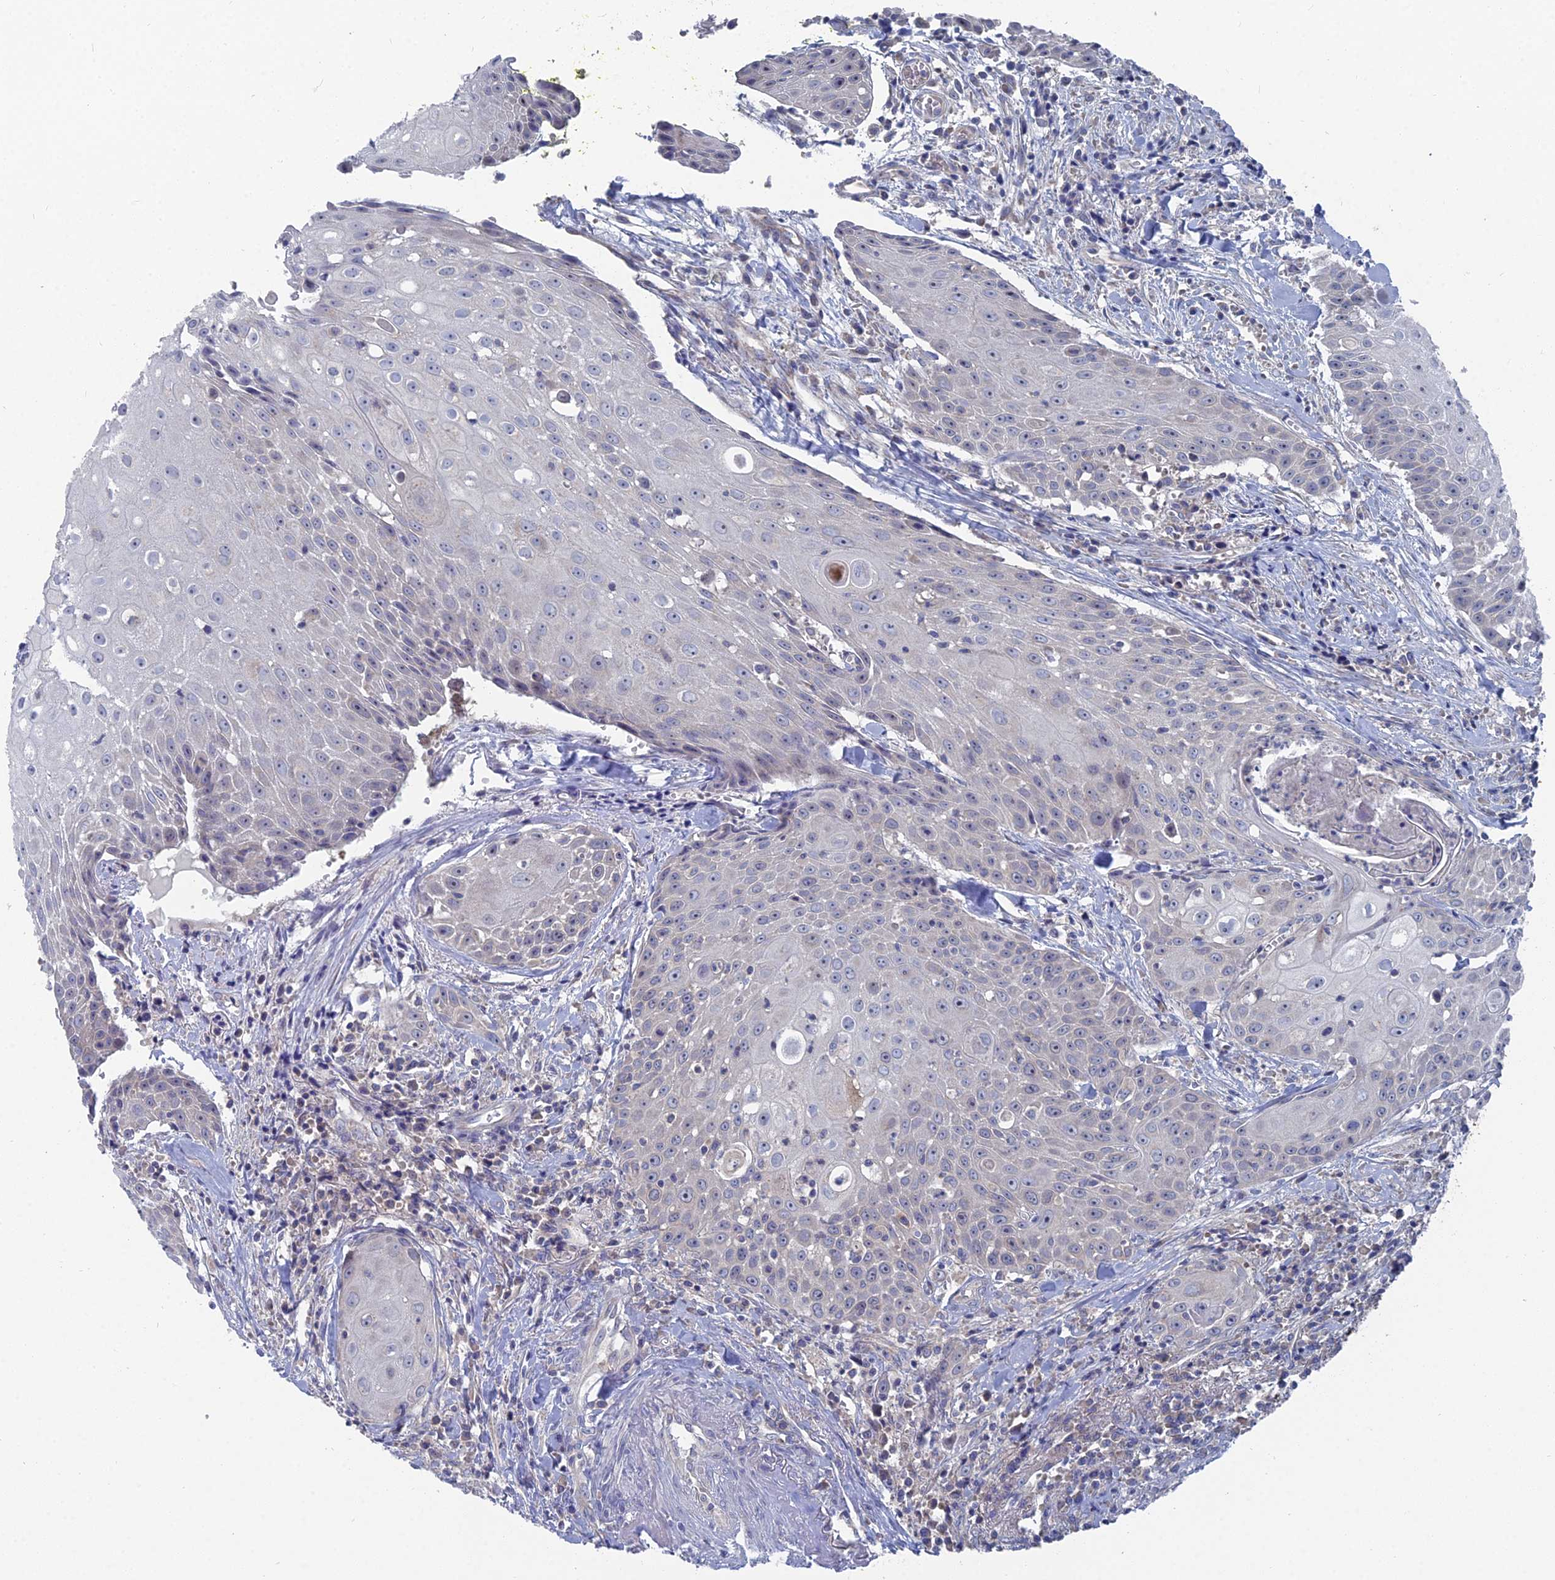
{"staining": {"intensity": "negative", "quantity": "none", "location": "none"}, "tissue": "head and neck cancer", "cell_type": "Tumor cells", "image_type": "cancer", "snomed": [{"axis": "morphology", "description": "Squamous cell carcinoma, NOS"}, {"axis": "topography", "description": "Oral tissue"}, {"axis": "topography", "description": "Head-Neck"}], "caption": "A histopathology image of squamous cell carcinoma (head and neck) stained for a protein displays no brown staining in tumor cells. (DAB IHC with hematoxylin counter stain).", "gene": "CCDC149", "patient": {"sex": "female", "age": 82}}